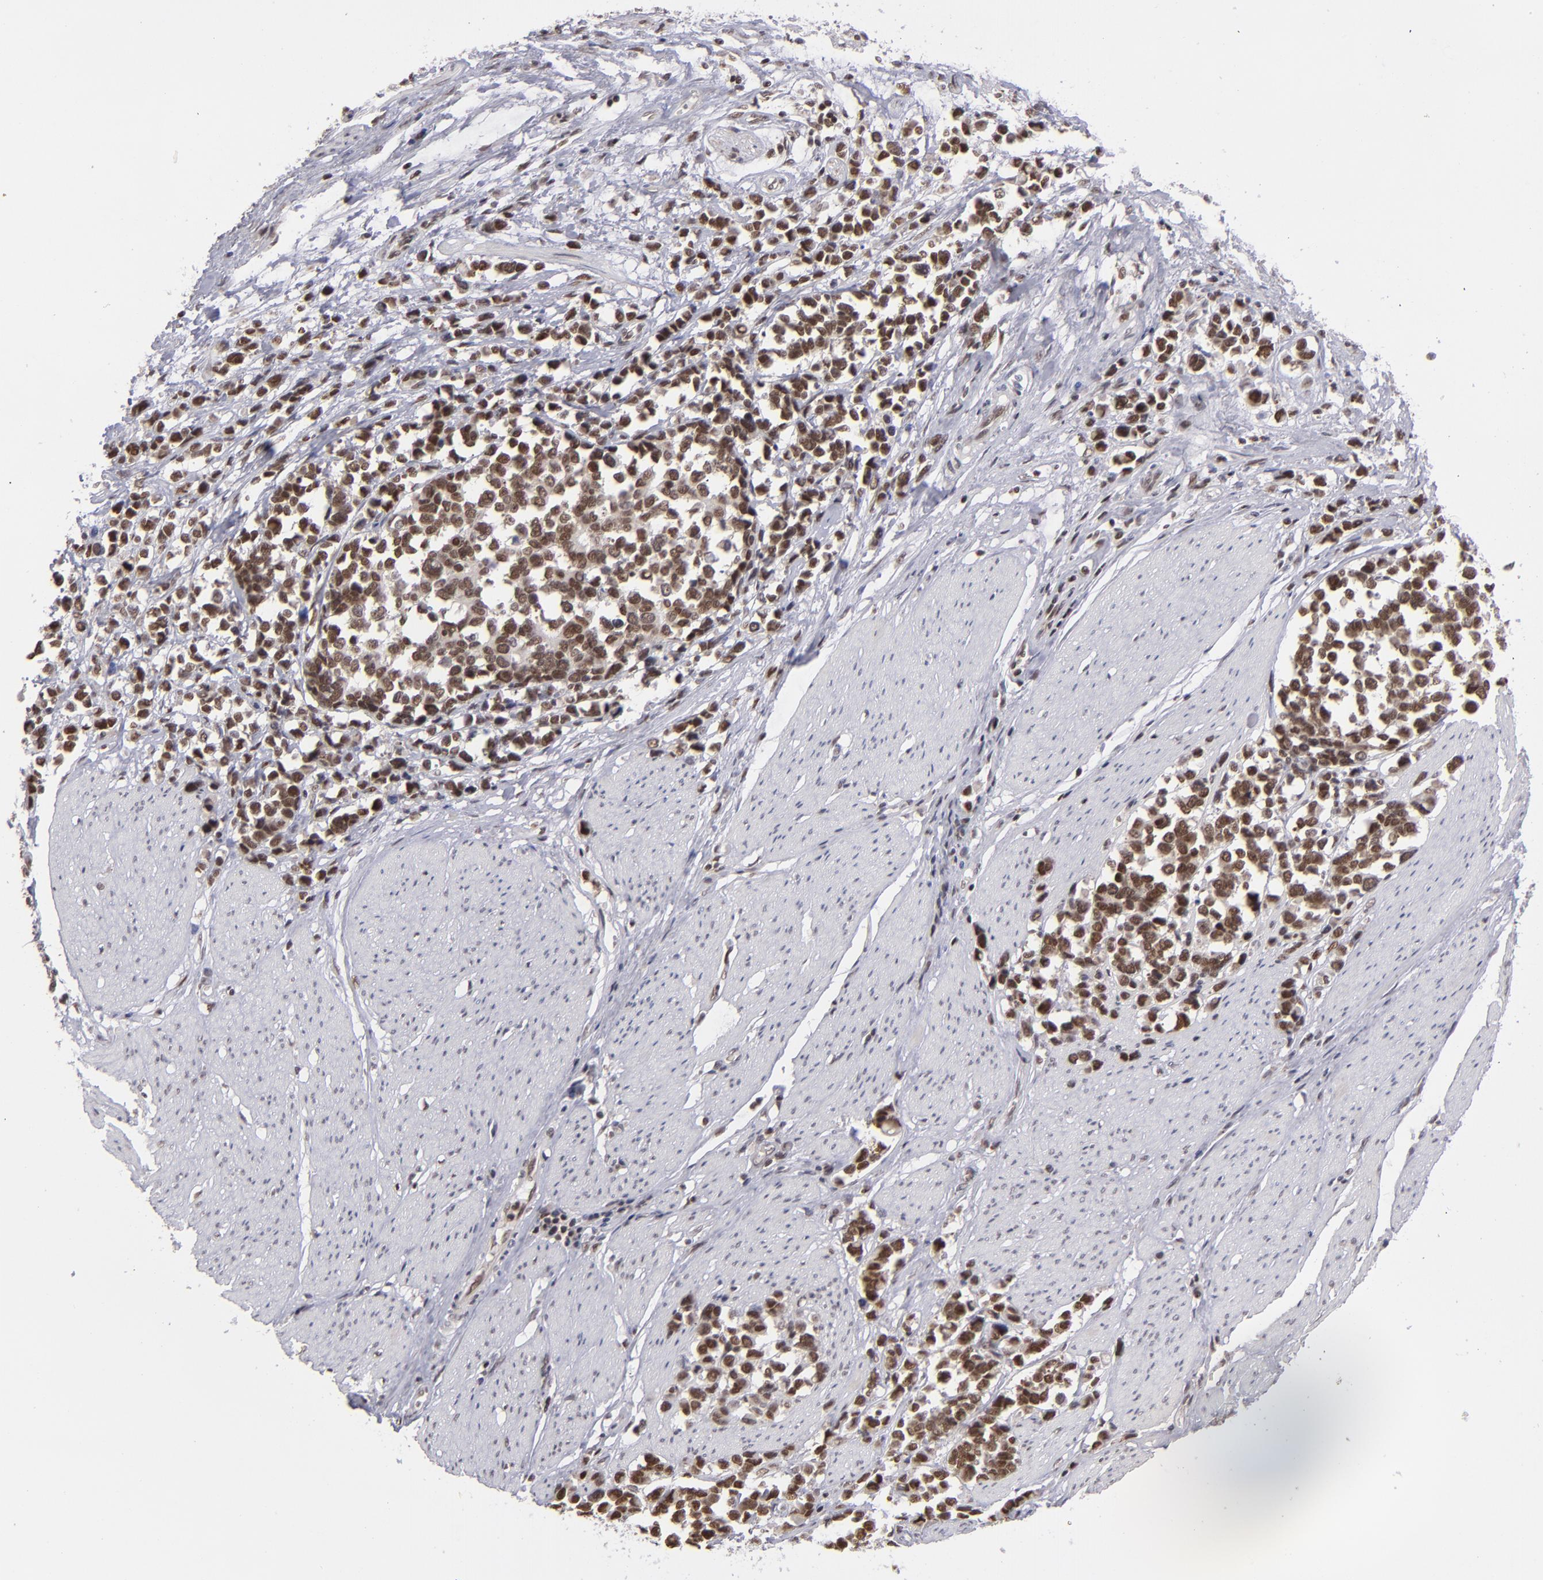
{"staining": {"intensity": "strong", "quantity": ">75%", "location": "nuclear"}, "tissue": "stomach cancer", "cell_type": "Tumor cells", "image_type": "cancer", "snomed": [{"axis": "morphology", "description": "Adenocarcinoma, NOS"}, {"axis": "topography", "description": "Stomach, upper"}], "caption": "DAB immunohistochemical staining of human adenocarcinoma (stomach) shows strong nuclear protein positivity in approximately >75% of tumor cells.", "gene": "MLLT3", "patient": {"sex": "male", "age": 71}}